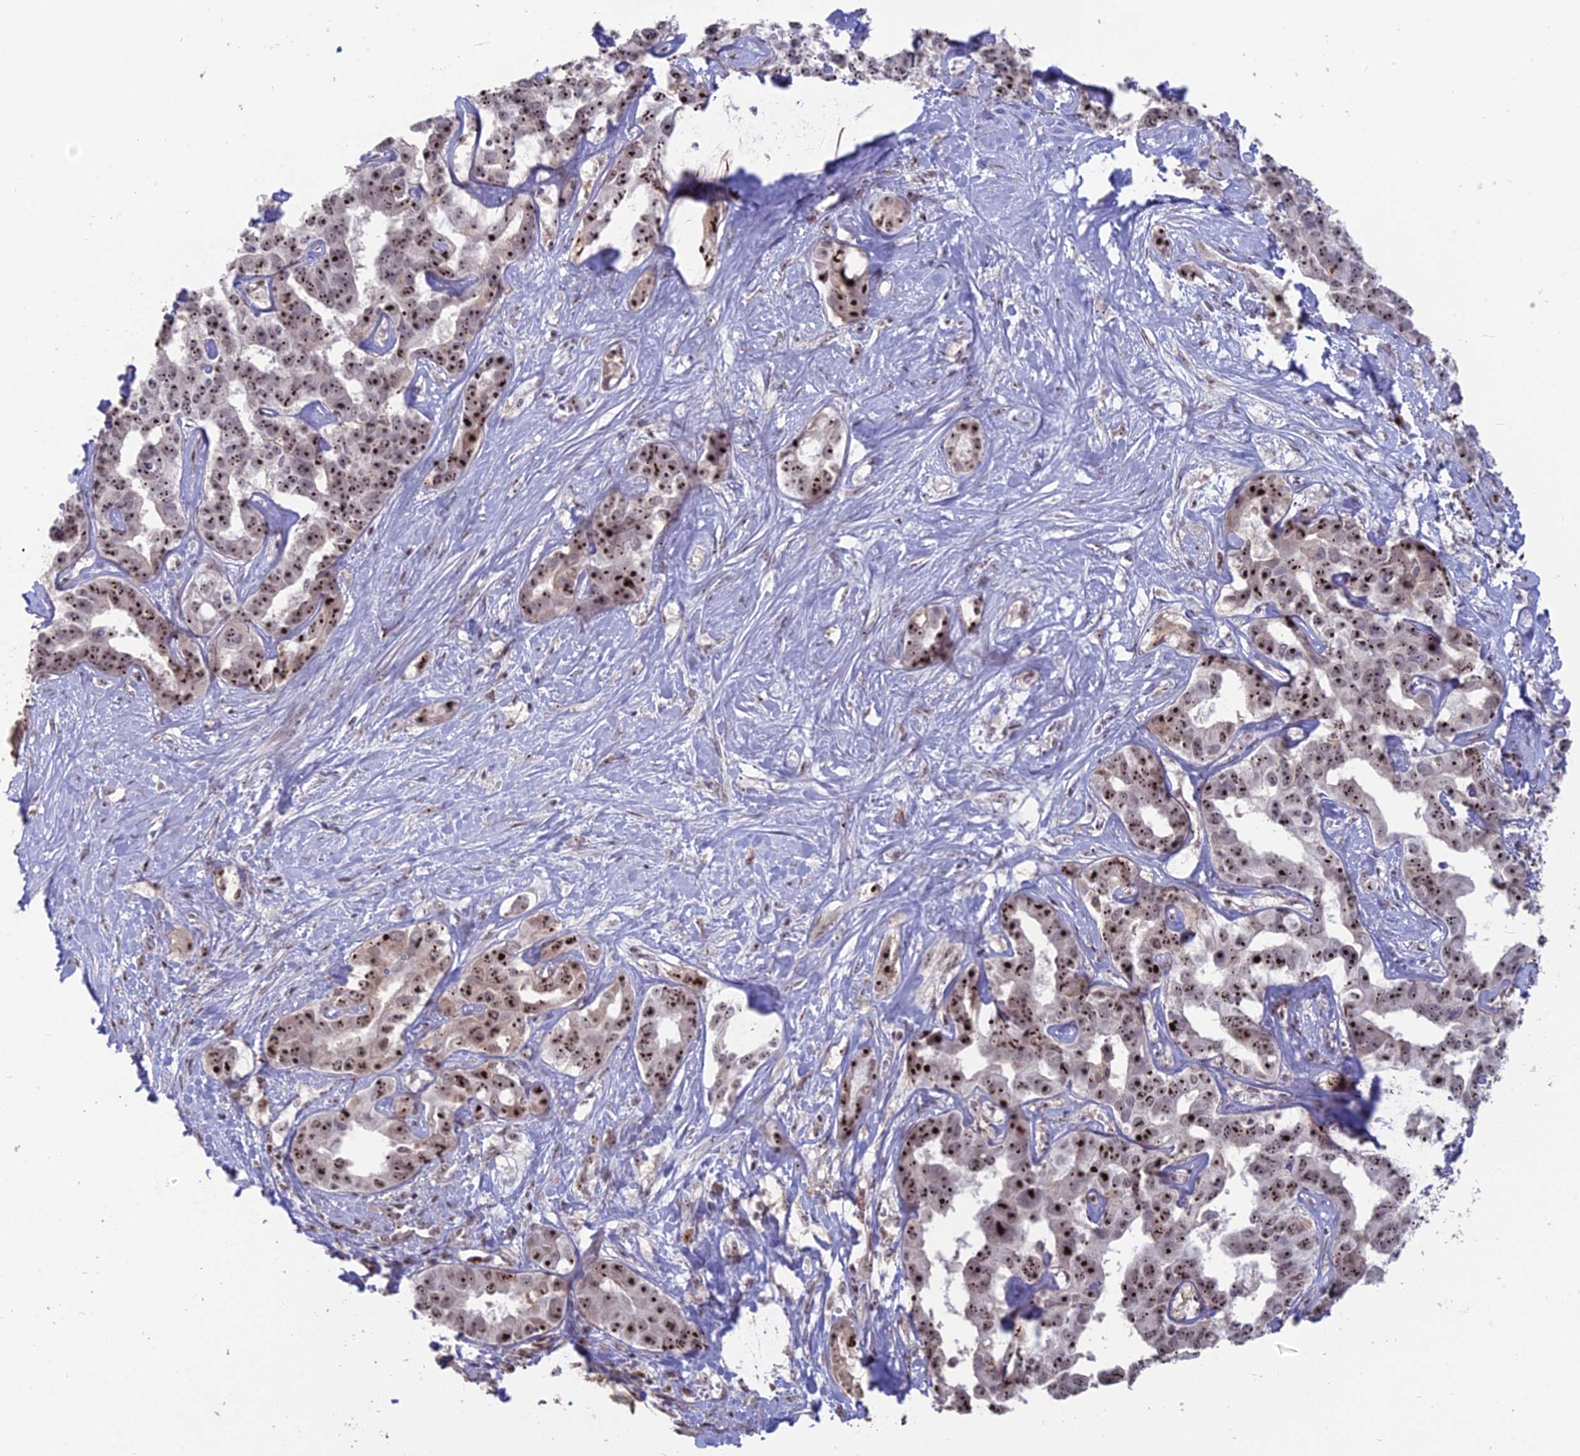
{"staining": {"intensity": "strong", "quantity": ">75%", "location": "nuclear"}, "tissue": "liver cancer", "cell_type": "Tumor cells", "image_type": "cancer", "snomed": [{"axis": "morphology", "description": "Cholangiocarcinoma"}, {"axis": "topography", "description": "Liver"}], "caption": "Human liver cancer (cholangiocarcinoma) stained for a protein (brown) shows strong nuclear positive staining in about >75% of tumor cells.", "gene": "FAM131A", "patient": {"sex": "male", "age": 59}}